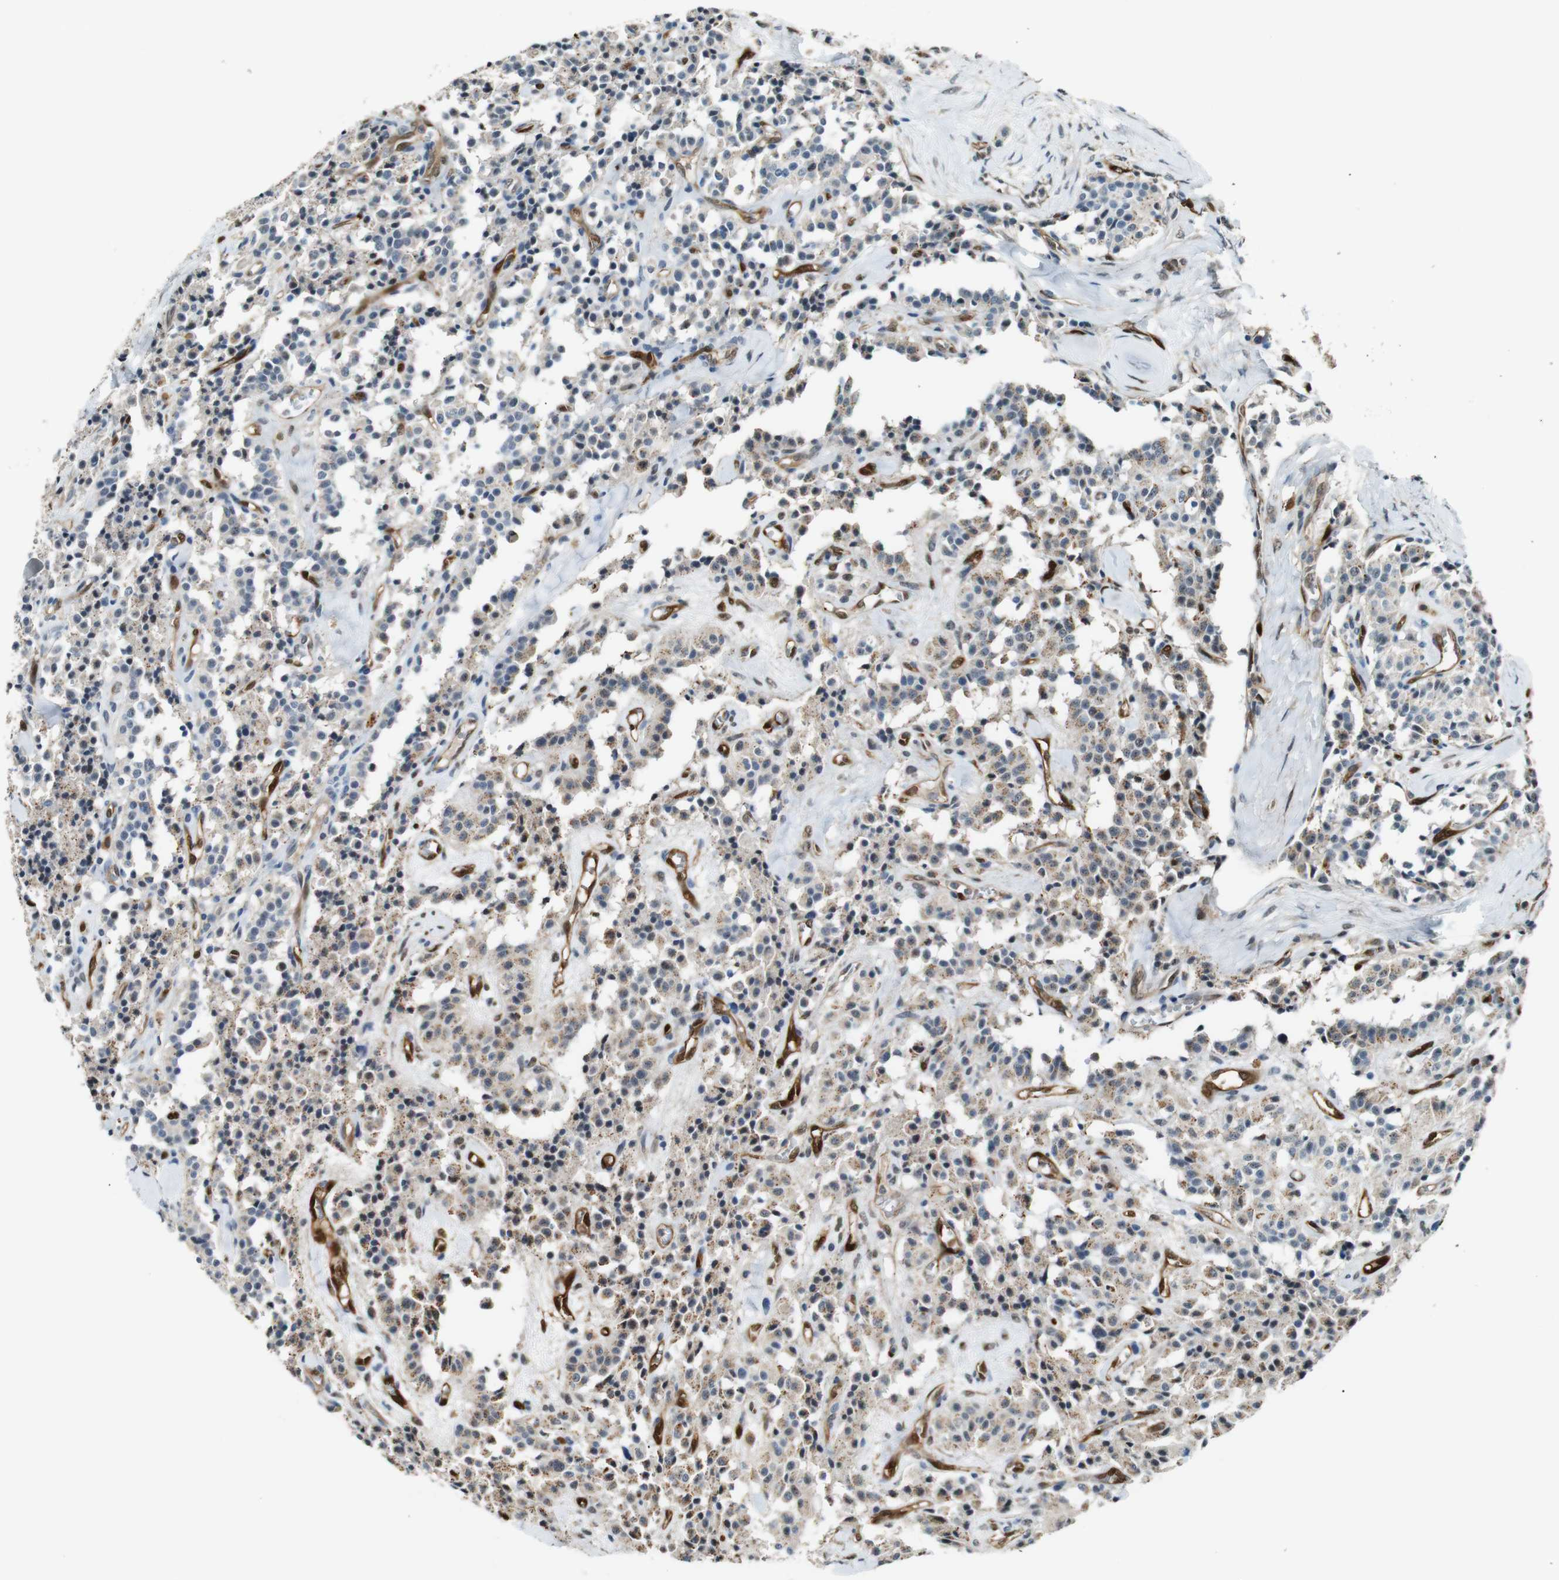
{"staining": {"intensity": "weak", "quantity": "25%-75%", "location": "cytoplasmic/membranous"}, "tissue": "carcinoid", "cell_type": "Tumor cells", "image_type": "cancer", "snomed": [{"axis": "morphology", "description": "Carcinoid, malignant, NOS"}, {"axis": "topography", "description": "Lung"}], "caption": "Malignant carcinoid was stained to show a protein in brown. There is low levels of weak cytoplasmic/membranous expression in about 25%-75% of tumor cells.", "gene": "LXN", "patient": {"sex": "male", "age": 30}}